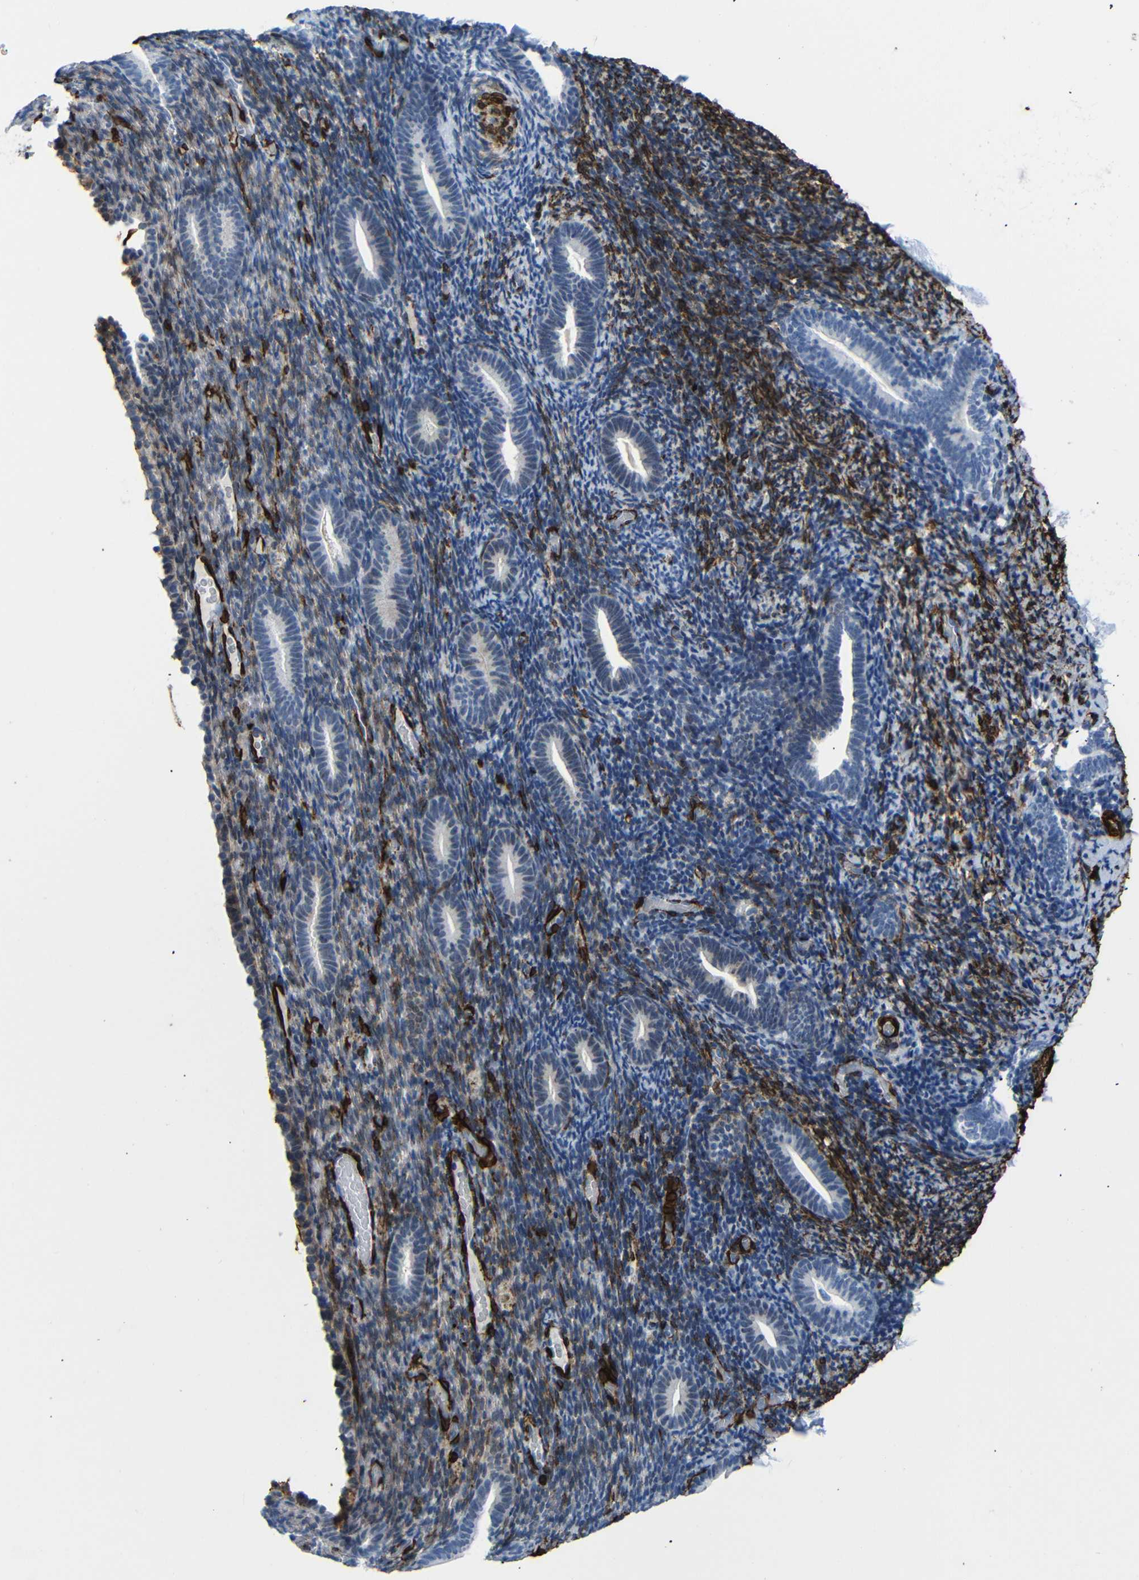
{"staining": {"intensity": "moderate", "quantity": "25%-75%", "location": "cytoplasmic/membranous"}, "tissue": "endometrium", "cell_type": "Cells in endometrial stroma", "image_type": "normal", "snomed": [{"axis": "morphology", "description": "Normal tissue, NOS"}, {"axis": "topography", "description": "Endometrium"}], "caption": "IHC of benign endometrium shows medium levels of moderate cytoplasmic/membranous expression in about 25%-75% of cells in endometrial stroma.", "gene": "ACTA2", "patient": {"sex": "female", "age": 51}}